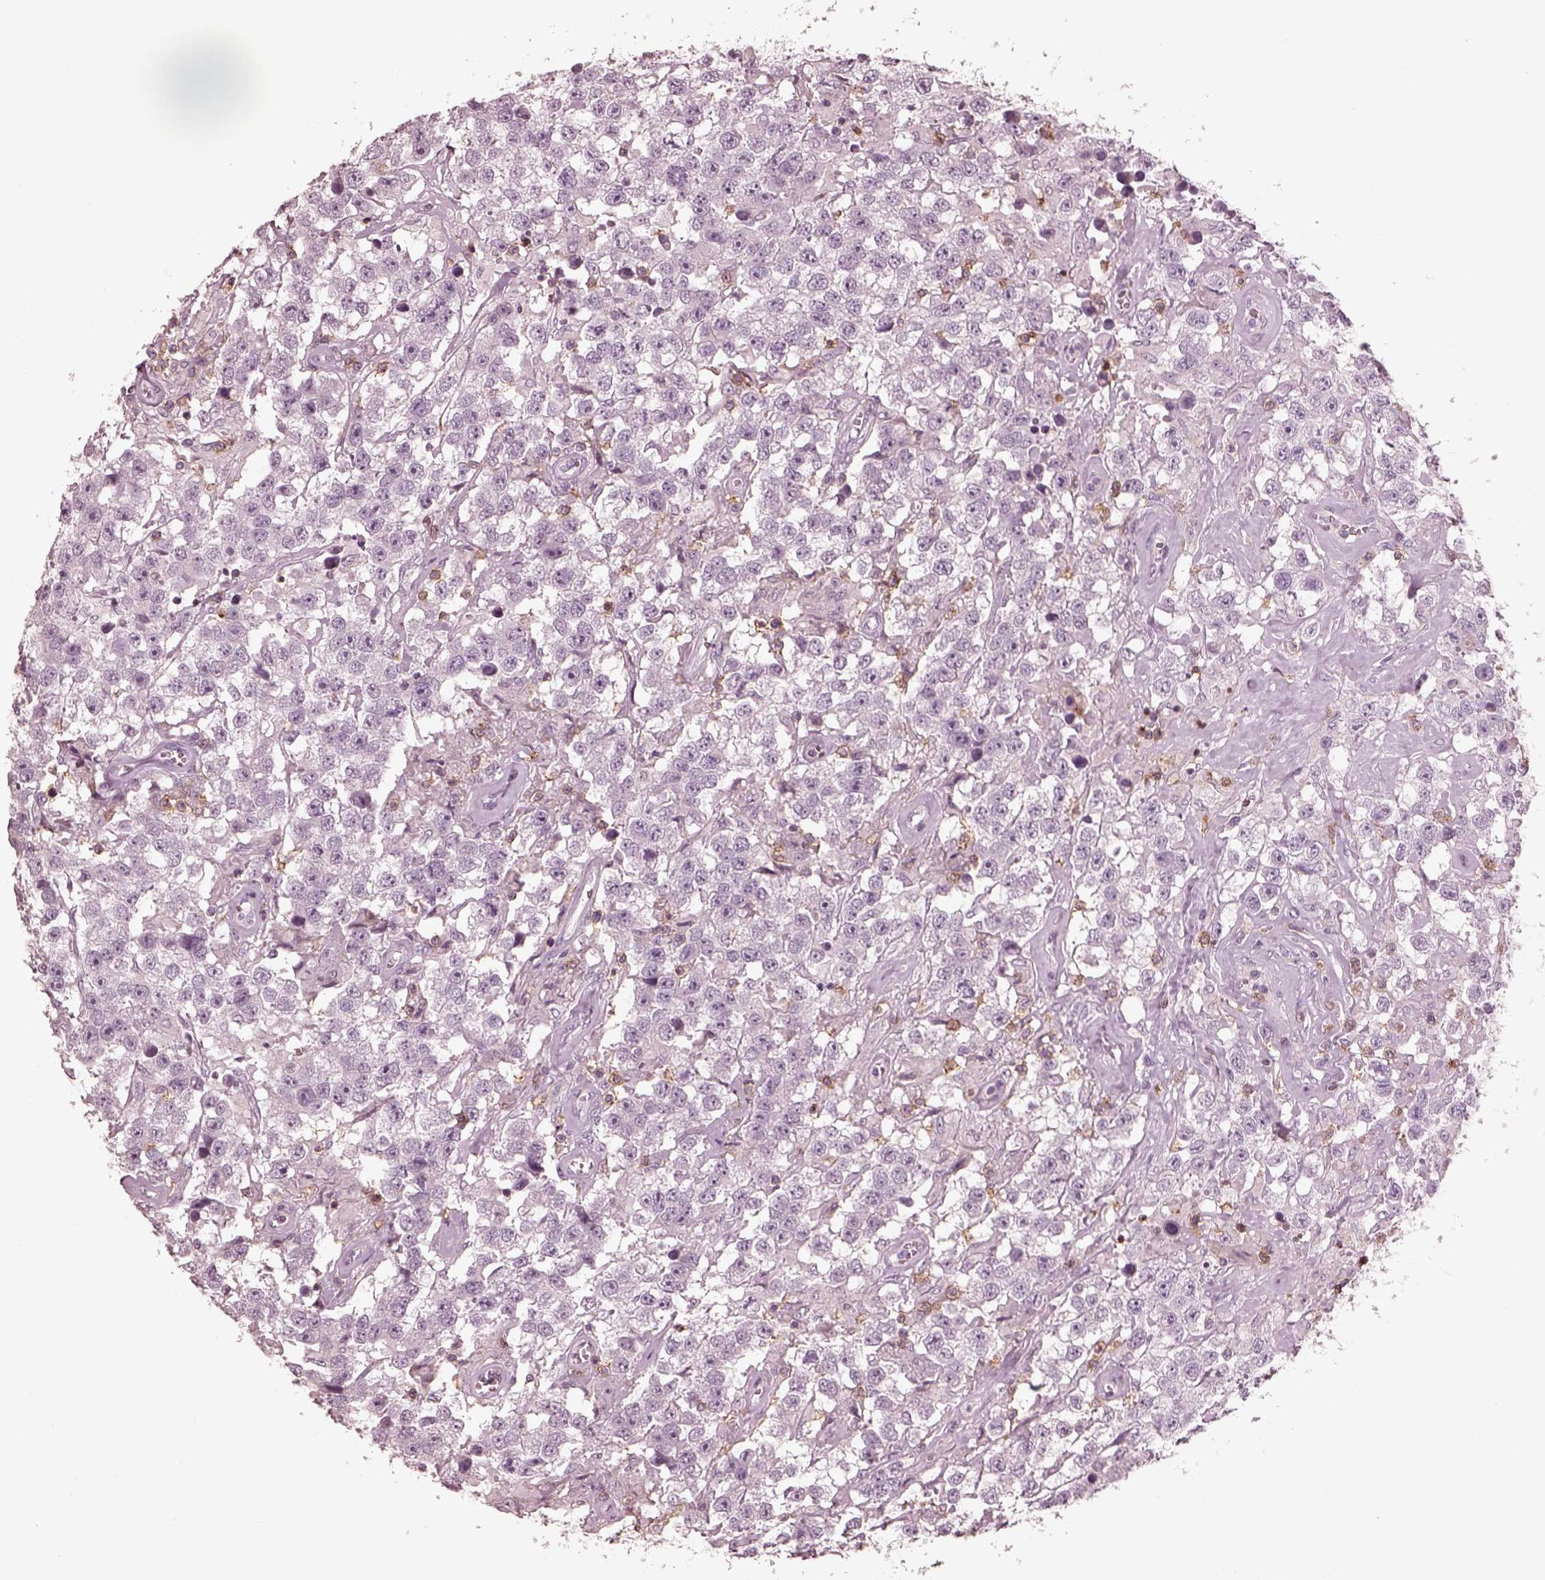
{"staining": {"intensity": "negative", "quantity": "none", "location": "none"}, "tissue": "testis cancer", "cell_type": "Tumor cells", "image_type": "cancer", "snomed": [{"axis": "morphology", "description": "Seminoma, NOS"}, {"axis": "topography", "description": "Testis"}], "caption": "IHC image of neoplastic tissue: seminoma (testis) stained with DAB shows no significant protein staining in tumor cells.", "gene": "PDCD1", "patient": {"sex": "male", "age": 43}}